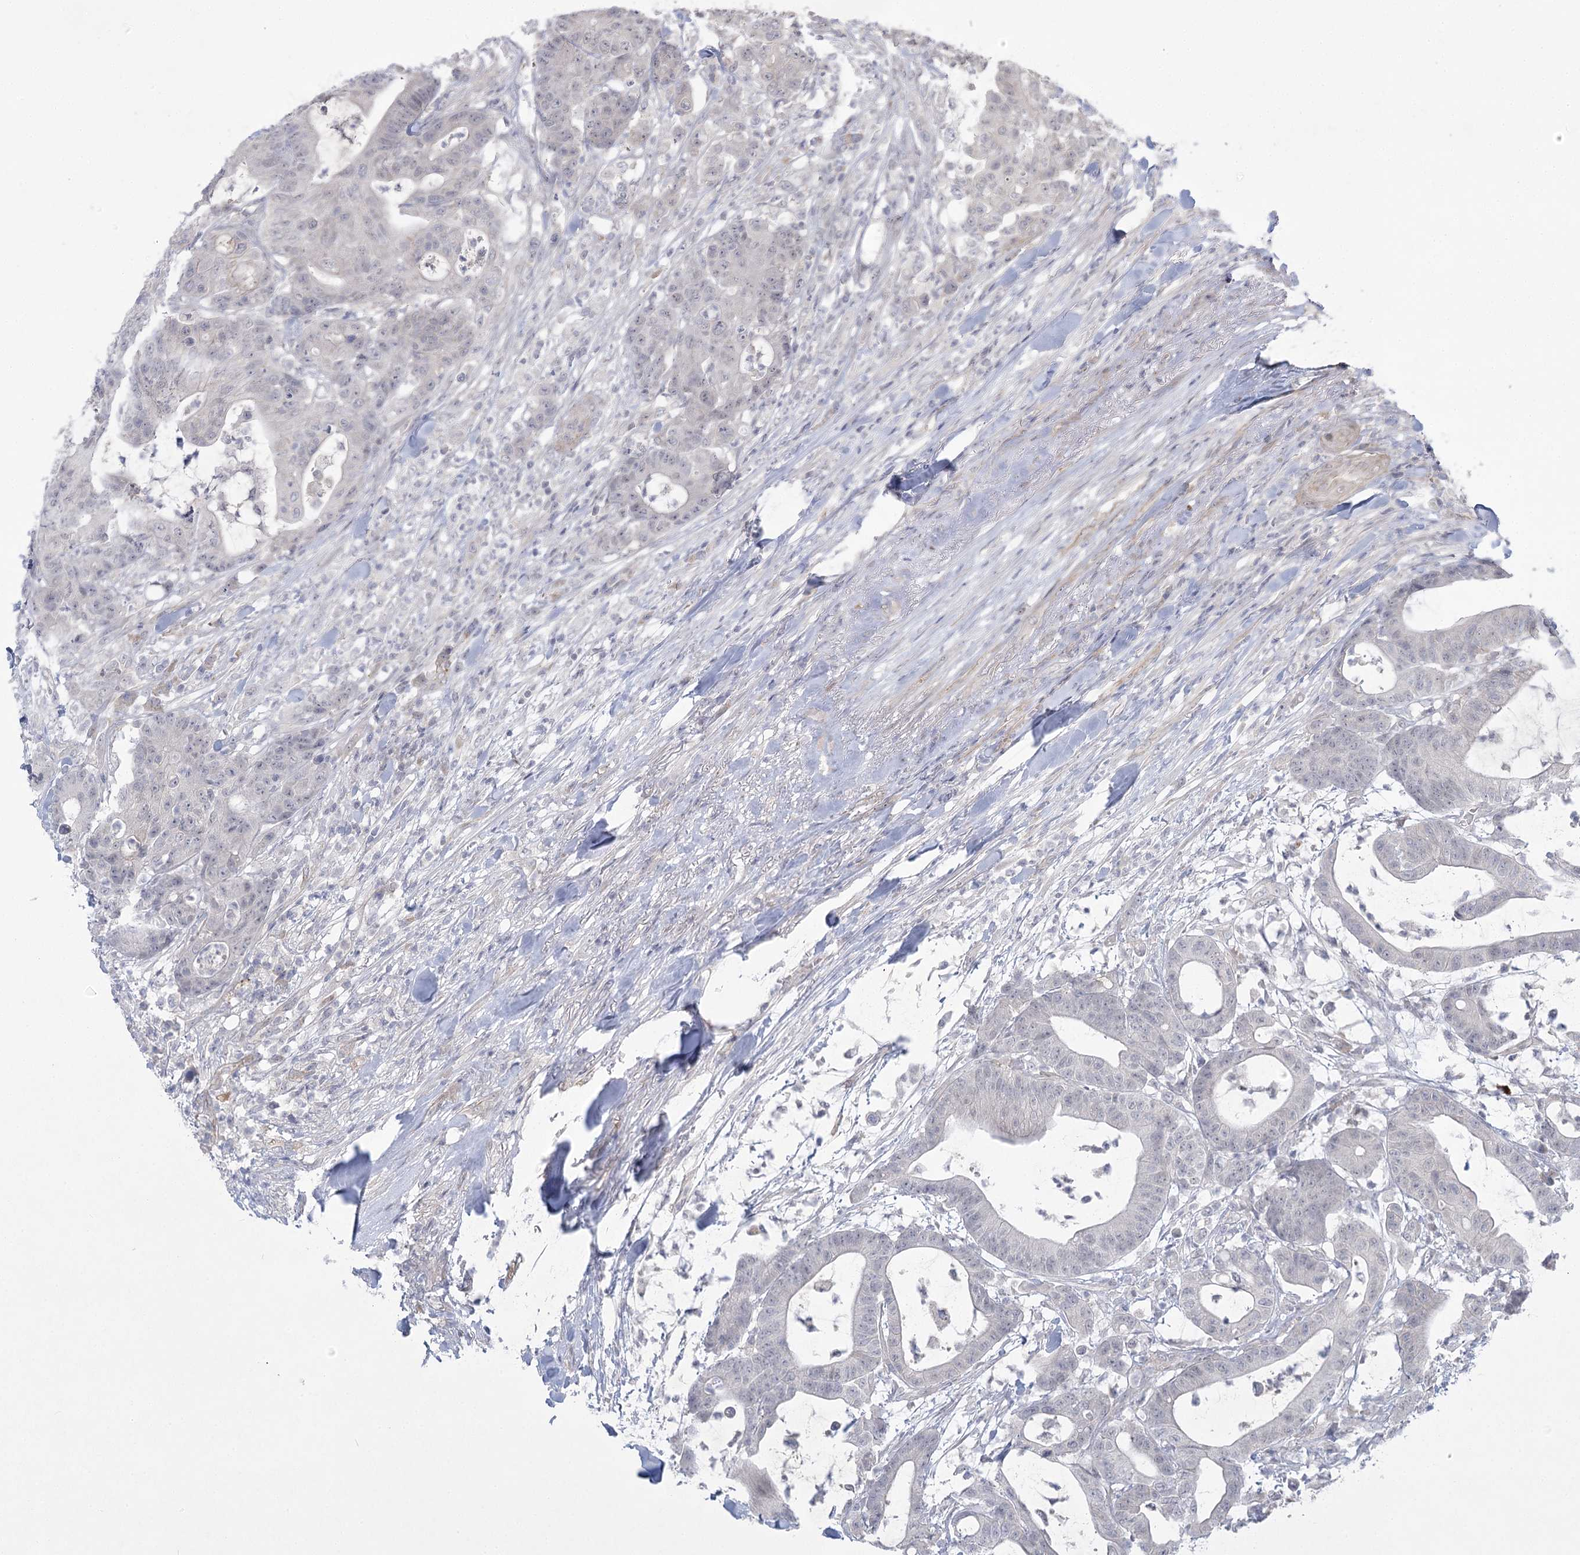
{"staining": {"intensity": "weak", "quantity": "25%-75%", "location": "nuclear"}, "tissue": "colorectal cancer", "cell_type": "Tumor cells", "image_type": "cancer", "snomed": [{"axis": "morphology", "description": "Adenocarcinoma, NOS"}, {"axis": "topography", "description": "Colon"}], "caption": "IHC (DAB) staining of human adenocarcinoma (colorectal) displays weak nuclear protein positivity in approximately 25%-75% of tumor cells. The protein is stained brown, and the nuclei are stained in blue (DAB (3,3'-diaminobenzidine) IHC with brightfield microscopy, high magnification).", "gene": "AMTN", "patient": {"sex": "female", "age": 84}}